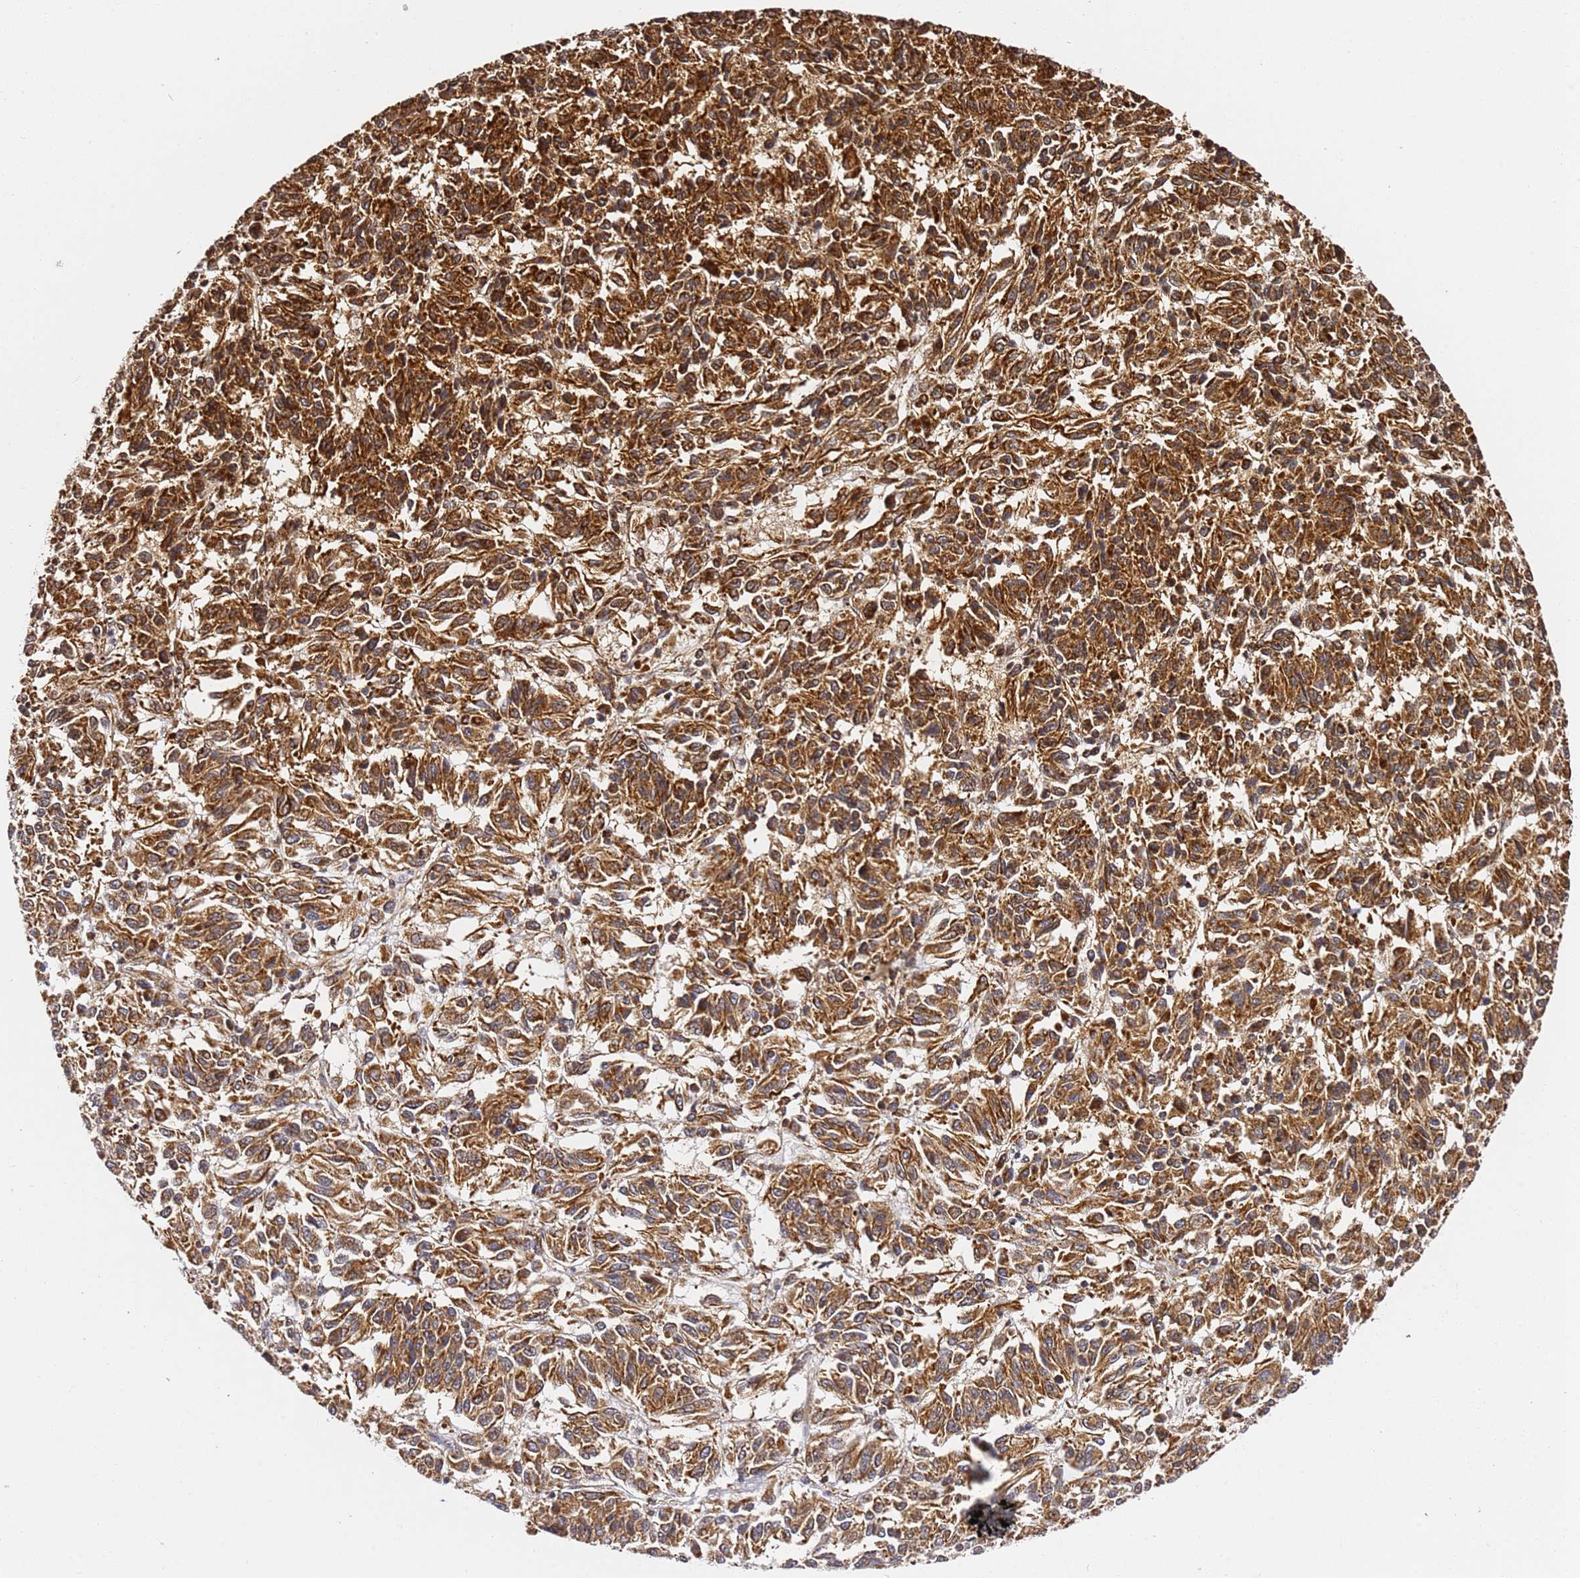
{"staining": {"intensity": "strong", "quantity": "25%-75%", "location": "cytoplasmic/membranous"}, "tissue": "melanoma", "cell_type": "Tumor cells", "image_type": "cancer", "snomed": [{"axis": "morphology", "description": "Malignant melanoma, Metastatic site"}, {"axis": "topography", "description": "Lung"}], "caption": "Brown immunohistochemical staining in malignant melanoma (metastatic site) displays strong cytoplasmic/membranous positivity in approximately 25%-75% of tumor cells.", "gene": "SMOX", "patient": {"sex": "male", "age": 64}}